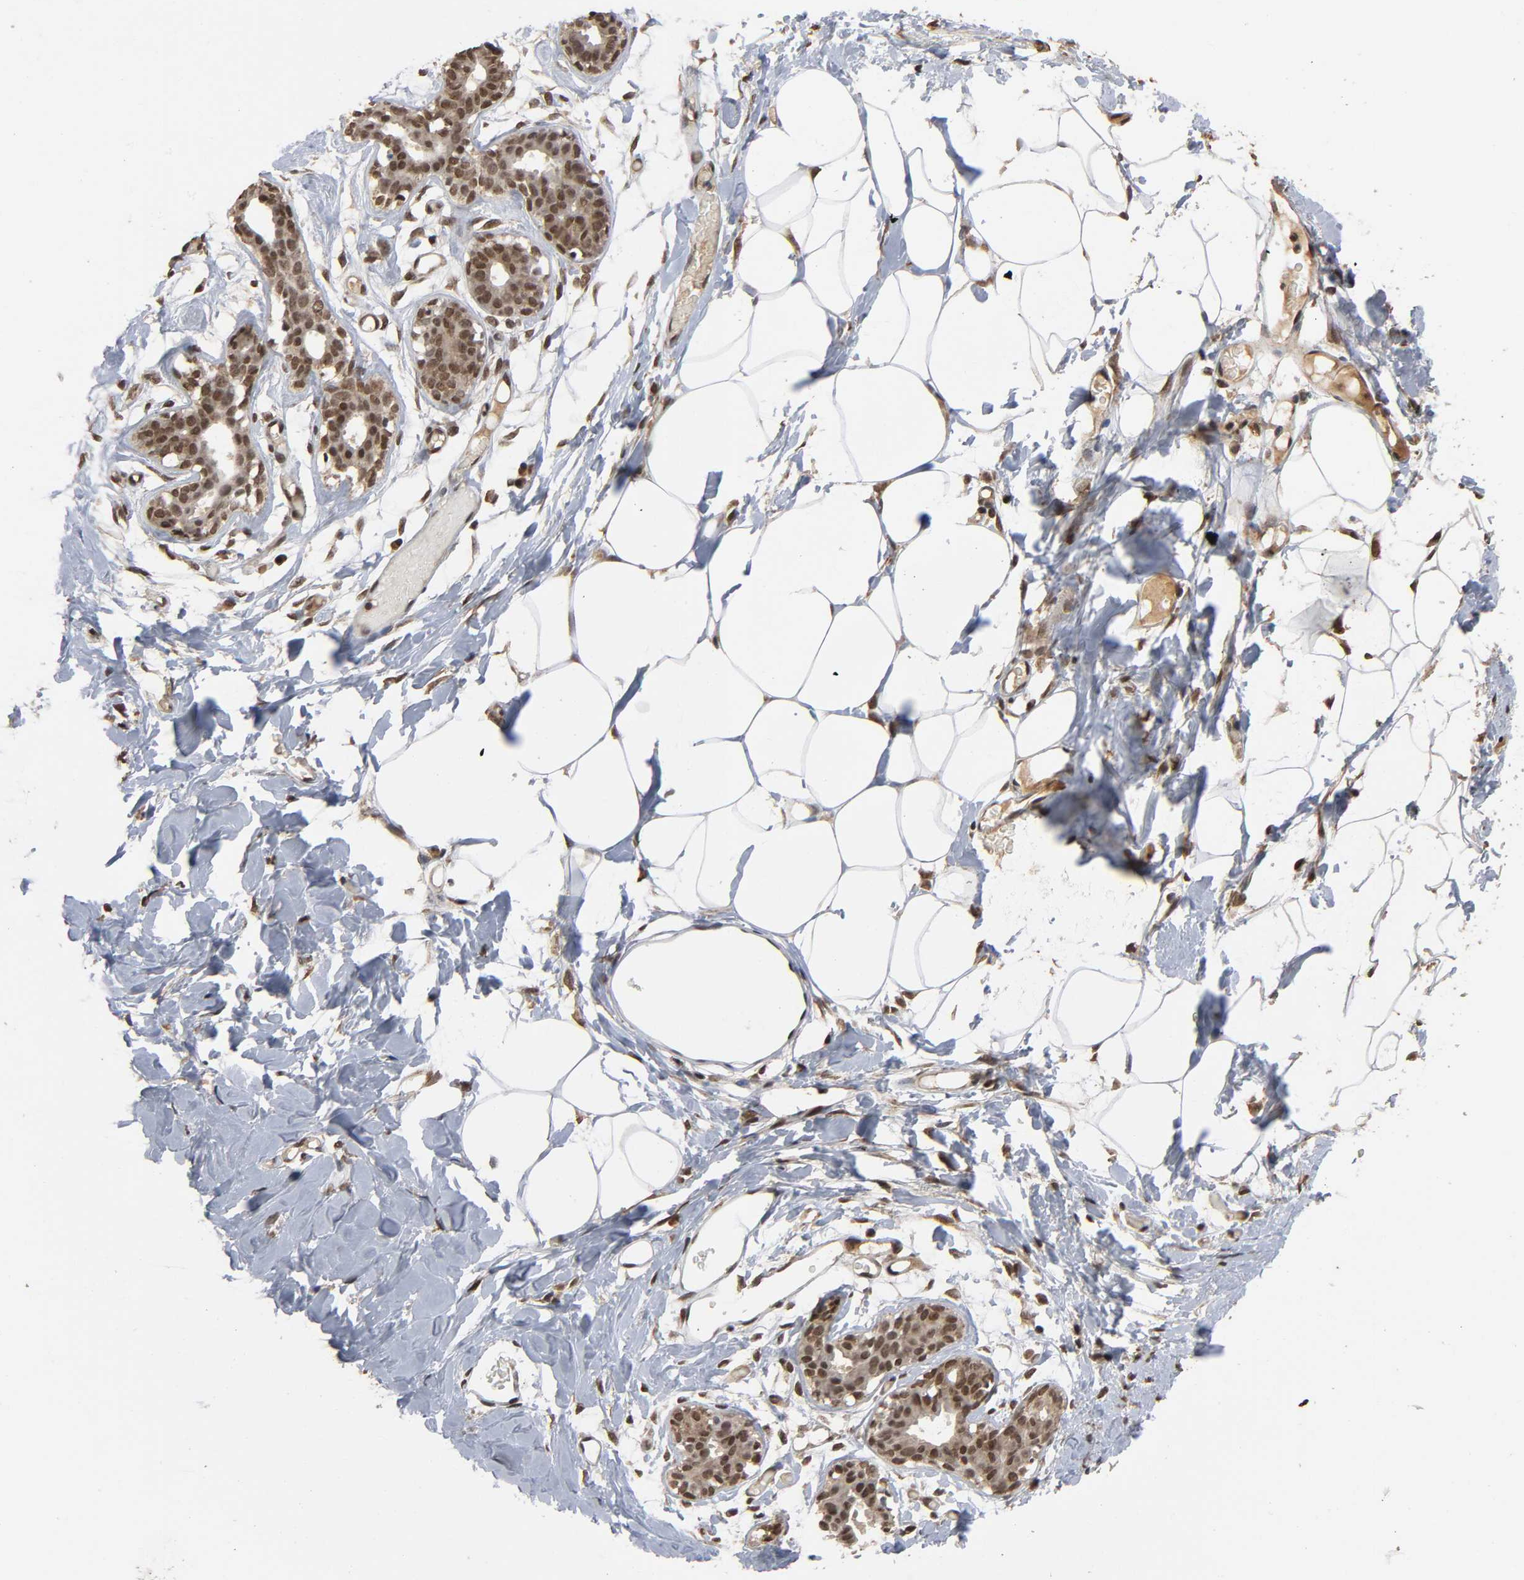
{"staining": {"intensity": "strong", "quantity": ">75%", "location": "nuclear"}, "tissue": "breast", "cell_type": "Adipocytes", "image_type": "normal", "snomed": [{"axis": "morphology", "description": "Normal tissue, NOS"}, {"axis": "topography", "description": "Breast"}, {"axis": "topography", "description": "Adipose tissue"}], "caption": "Adipocytes demonstrate high levels of strong nuclear expression in approximately >75% of cells in benign breast. (Brightfield microscopy of DAB IHC at high magnification).", "gene": "ZNF384", "patient": {"sex": "female", "age": 25}}